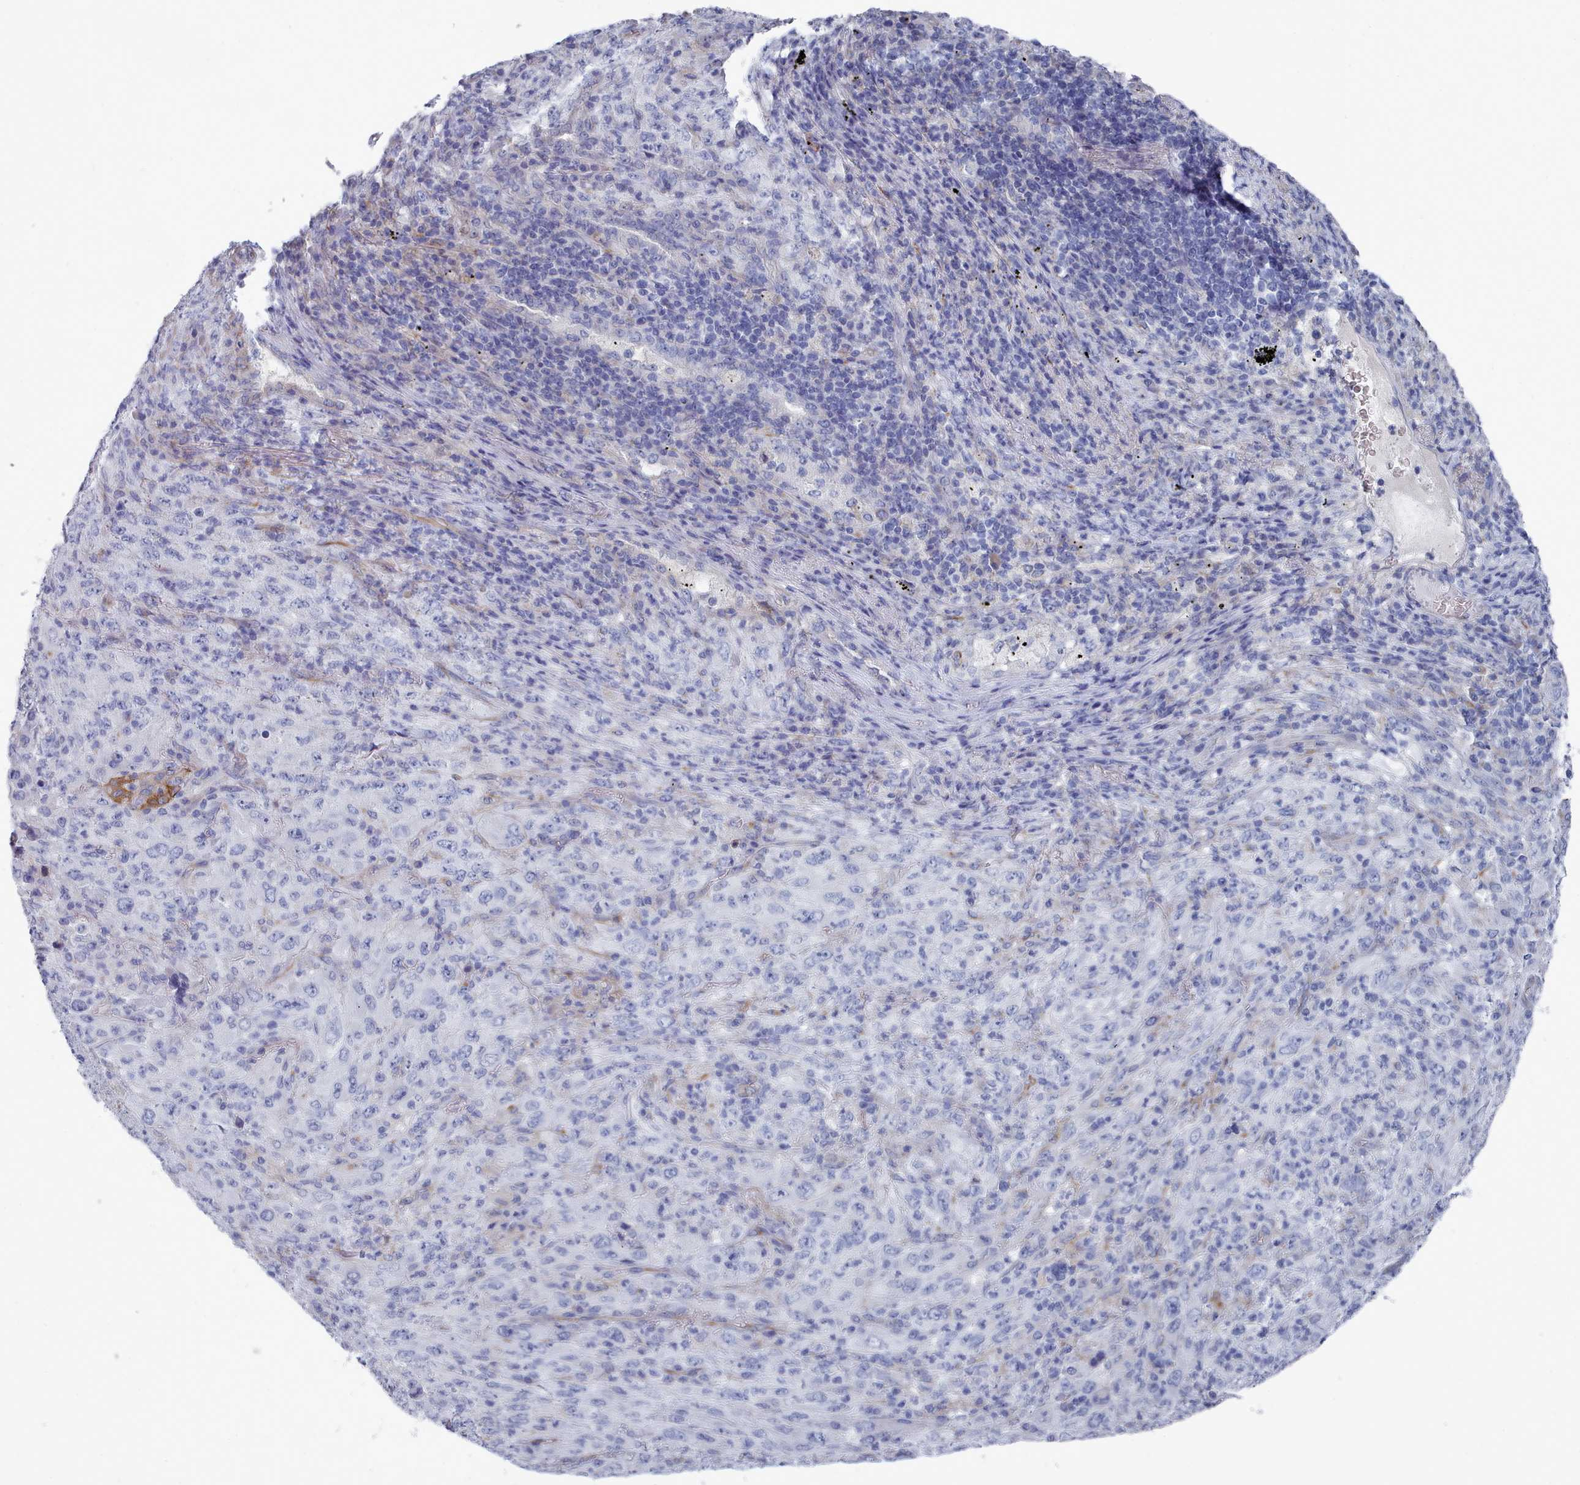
{"staining": {"intensity": "negative", "quantity": "none", "location": "none"}, "tissue": "melanoma", "cell_type": "Tumor cells", "image_type": "cancer", "snomed": [{"axis": "morphology", "description": "Malignant melanoma, Metastatic site"}, {"axis": "topography", "description": "Skin"}], "caption": "Immunohistochemistry image of neoplastic tissue: human melanoma stained with DAB exhibits no significant protein expression in tumor cells. The staining is performed using DAB brown chromogen with nuclei counter-stained in using hematoxylin.", "gene": "PDE4C", "patient": {"sex": "female", "age": 56}}